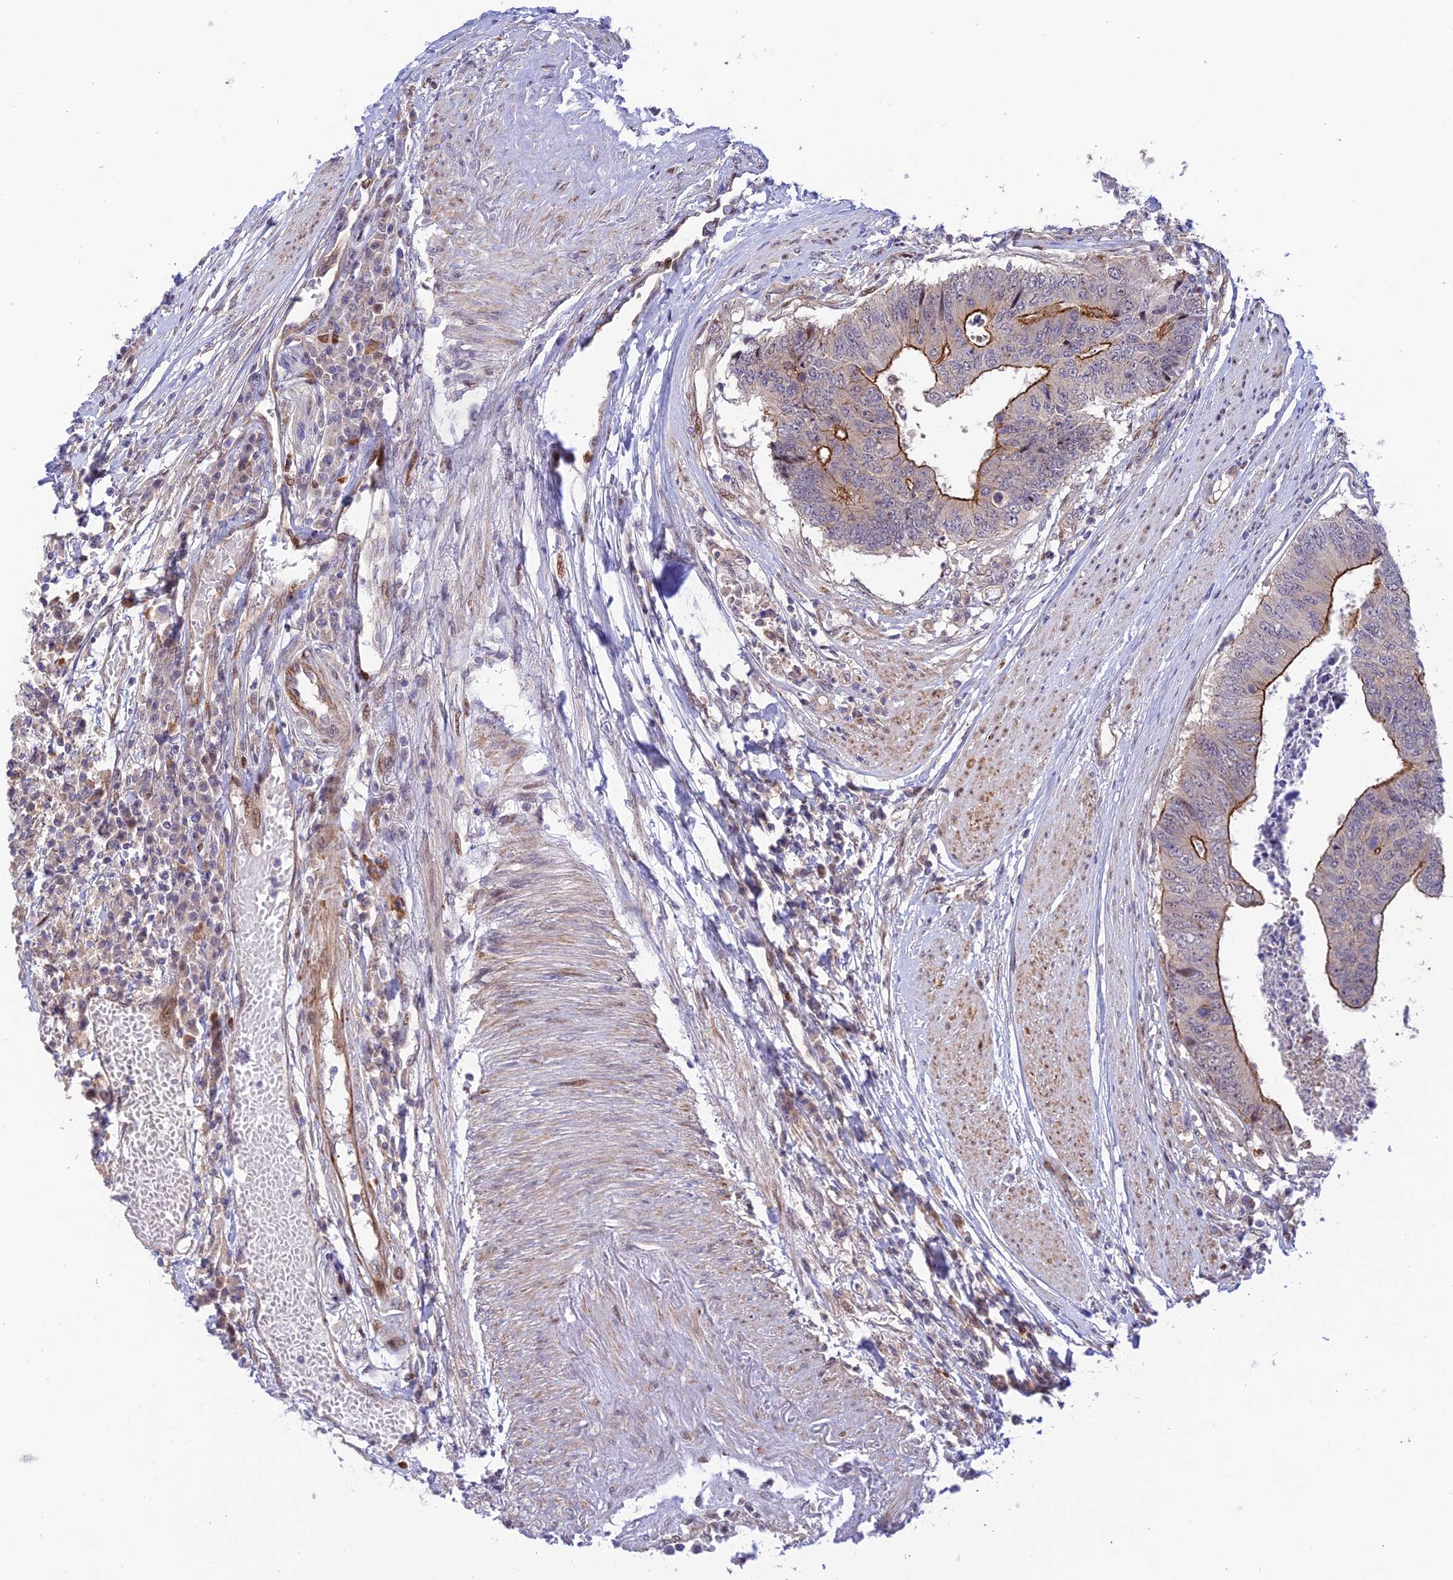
{"staining": {"intensity": "strong", "quantity": "25%-75%", "location": "cytoplasmic/membranous"}, "tissue": "colorectal cancer", "cell_type": "Tumor cells", "image_type": "cancer", "snomed": [{"axis": "morphology", "description": "Adenocarcinoma, NOS"}, {"axis": "topography", "description": "Rectum"}], "caption": "Immunohistochemical staining of human colorectal adenocarcinoma exhibits high levels of strong cytoplasmic/membranous positivity in about 25%-75% of tumor cells. The protein of interest is shown in brown color, while the nuclei are stained blue.", "gene": "ZNF584", "patient": {"sex": "male", "age": 84}}